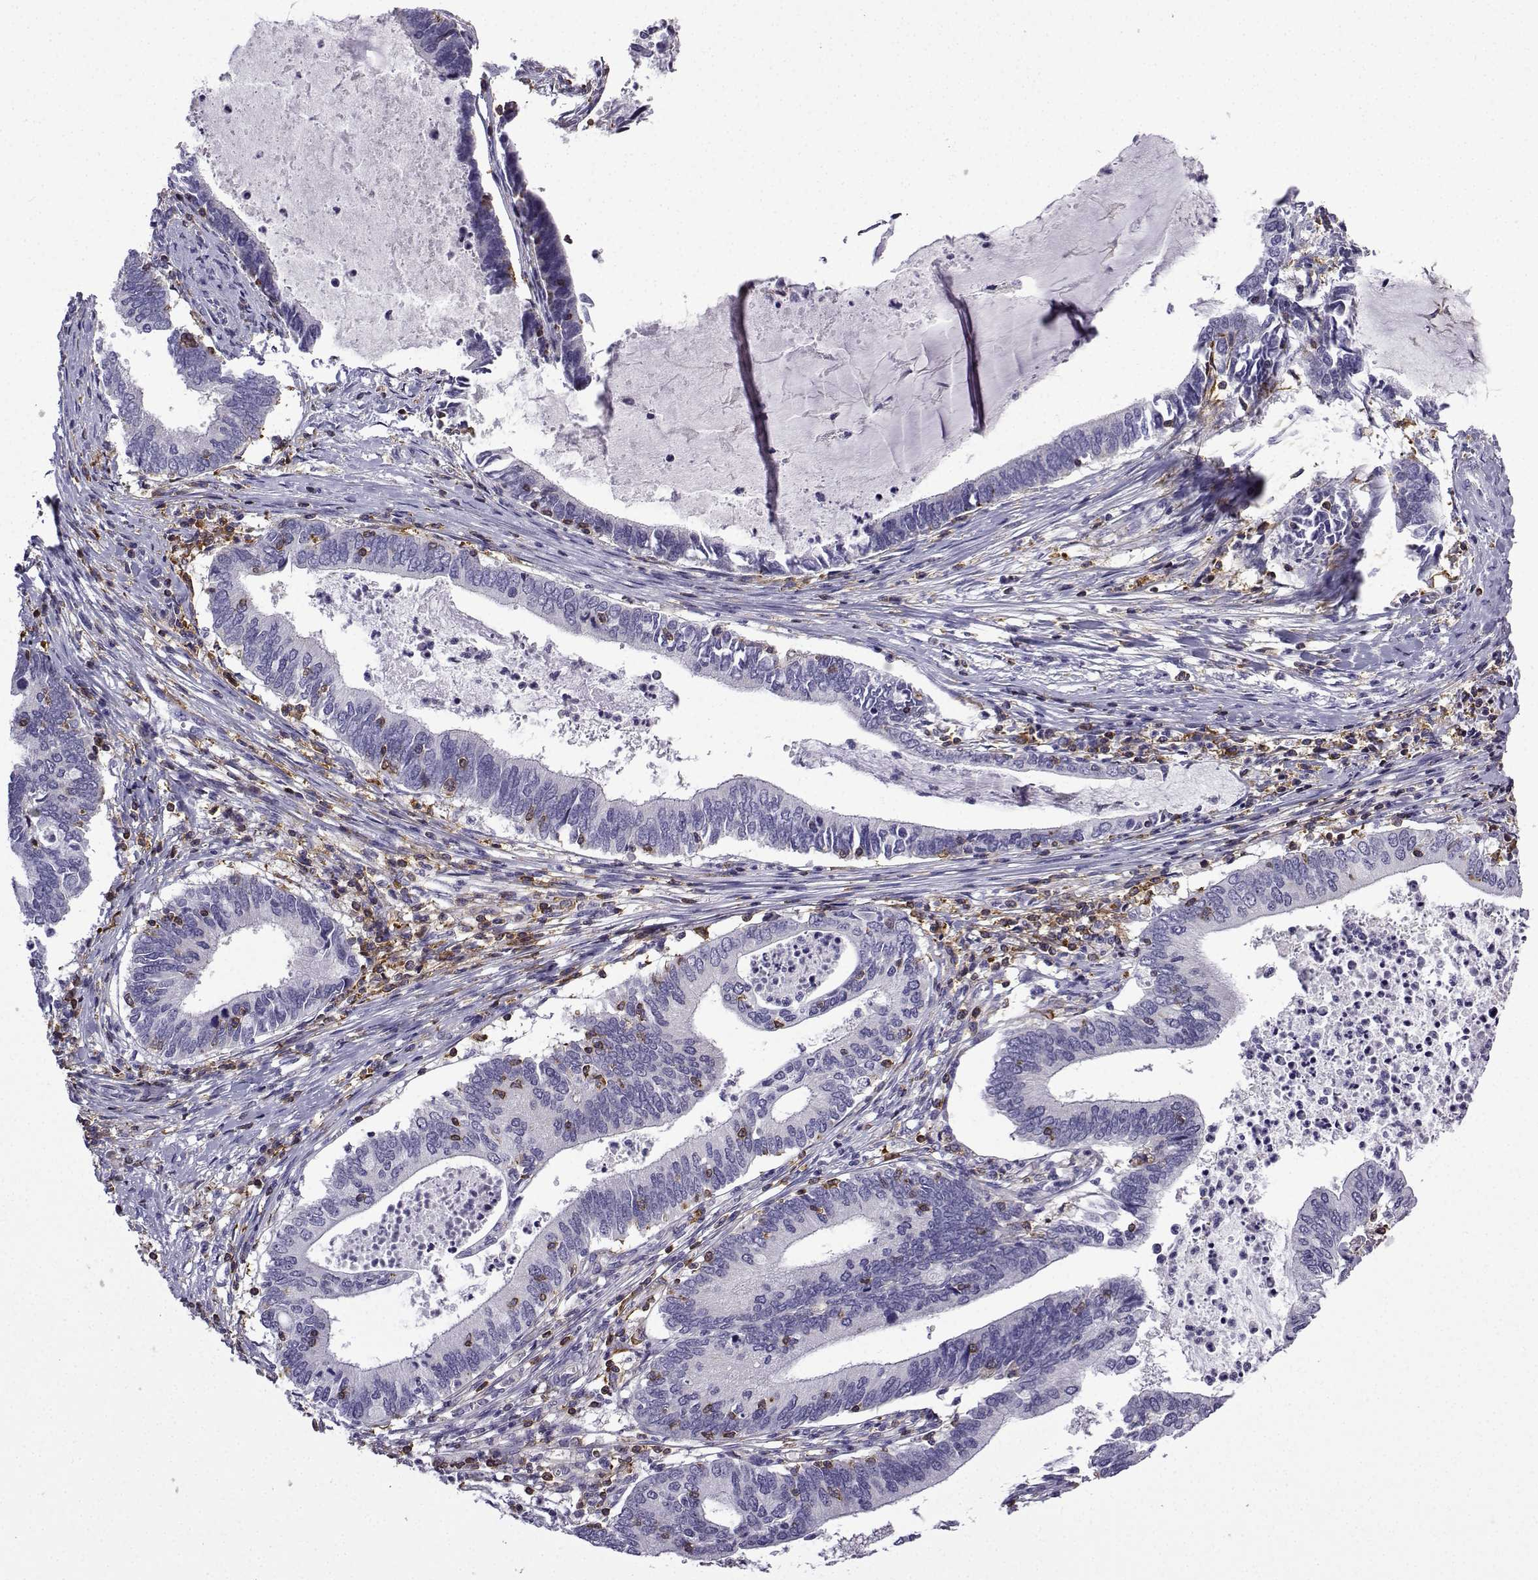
{"staining": {"intensity": "negative", "quantity": "none", "location": "none"}, "tissue": "cervical cancer", "cell_type": "Tumor cells", "image_type": "cancer", "snomed": [{"axis": "morphology", "description": "Adenocarcinoma, NOS"}, {"axis": "topography", "description": "Cervix"}], "caption": "A high-resolution photomicrograph shows immunohistochemistry (IHC) staining of cervical adenocarcinoma, which displays no significant staining in tumor cells.", "gene": "DOCK10", "patient": {"sex": "female", "age": 42}}